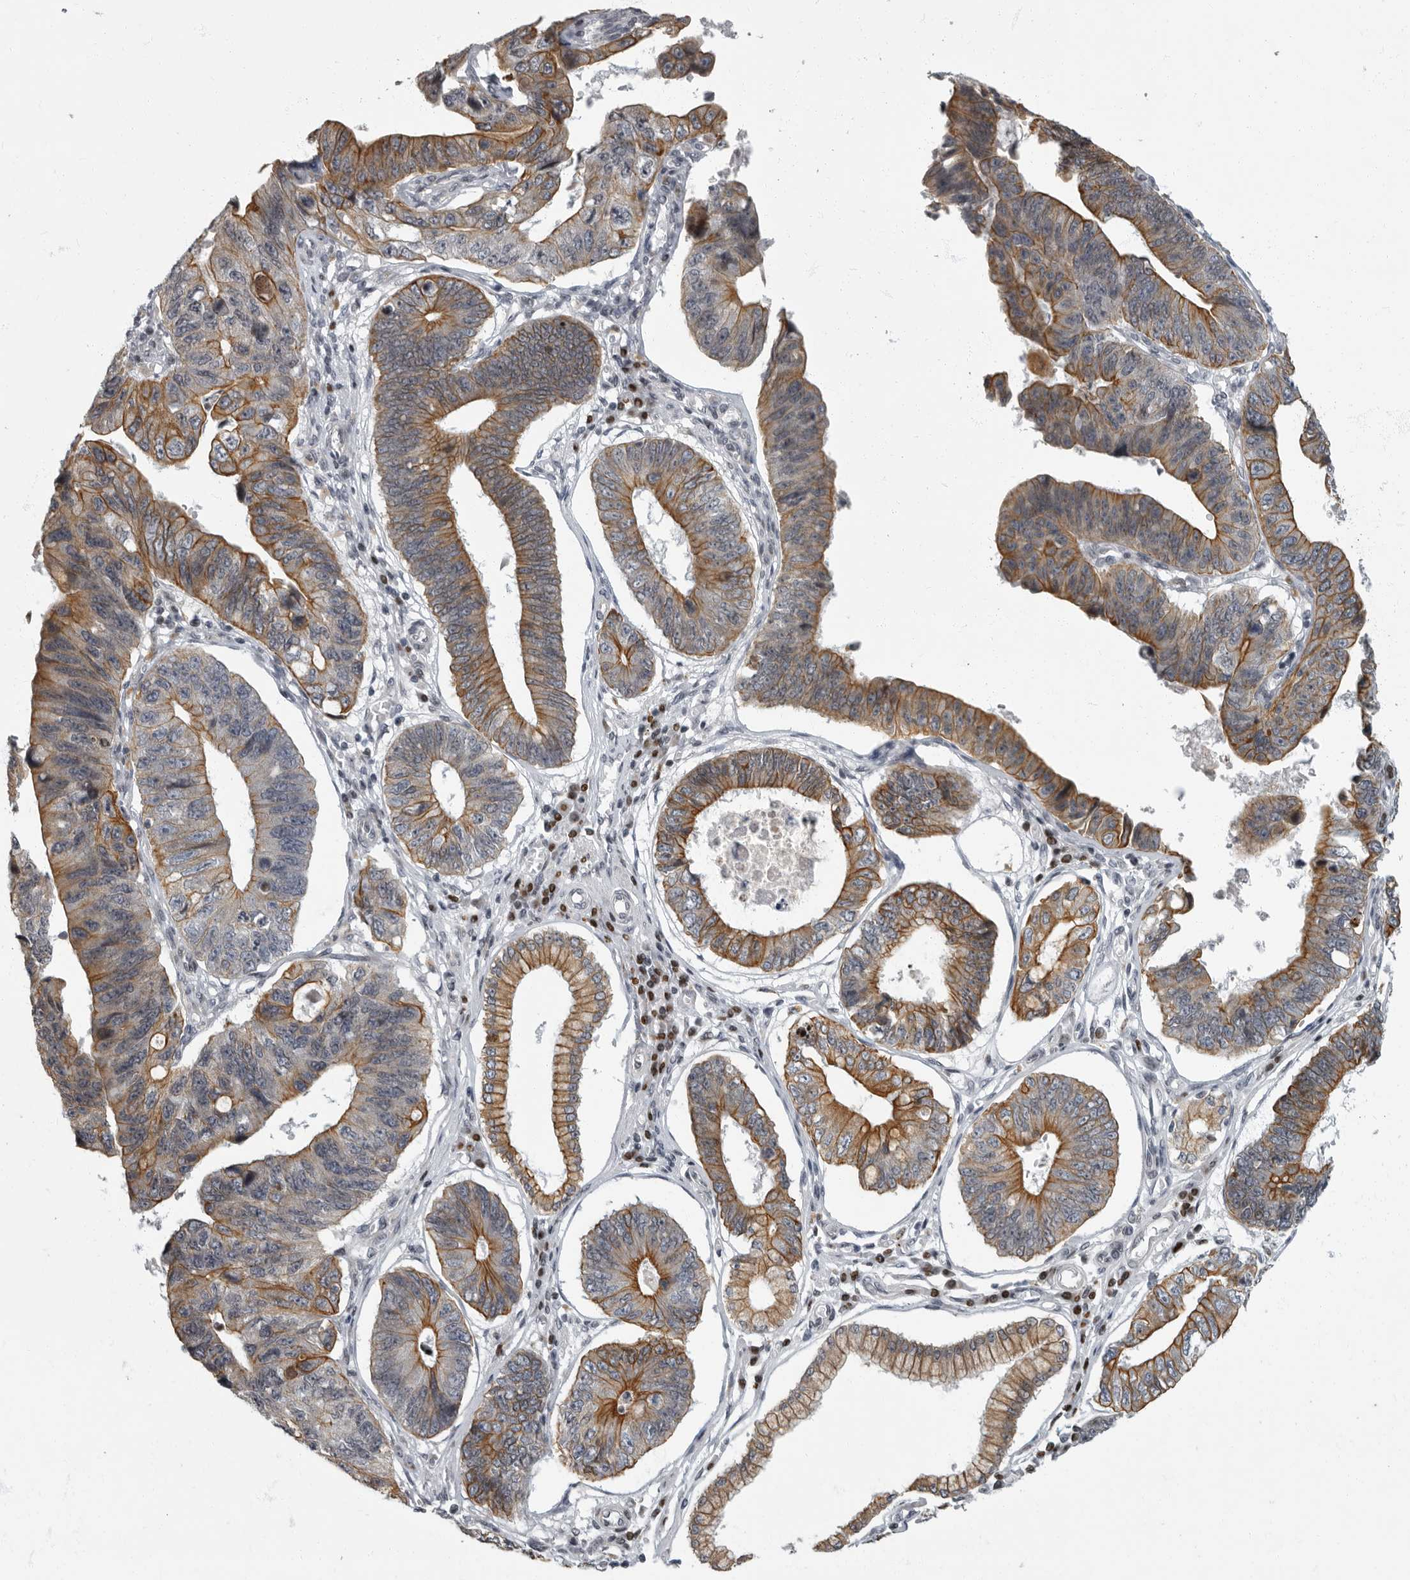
{"staining": {"intensity": "moderate", "quantity": ">75%", "location": "cytoplasmic/membranous"}, "tissue": "stomach cancer", "cell_type": "Tumor cells", "image_type": "cancer", "snomed": [{"axis": "morphology", "description": "Adenocarcinoma, NOS"}, {"axis": "topography", "description": "Stomach"}], "caption": "Stomach cancer (adenocarcinoma) stained for a protein (brown) reveals moderate cytoplasmic/membranous positive positivity in about >75% of tumor cells.", "gene": "EVI5", "patient": {"sex": "male", "age": 59}}